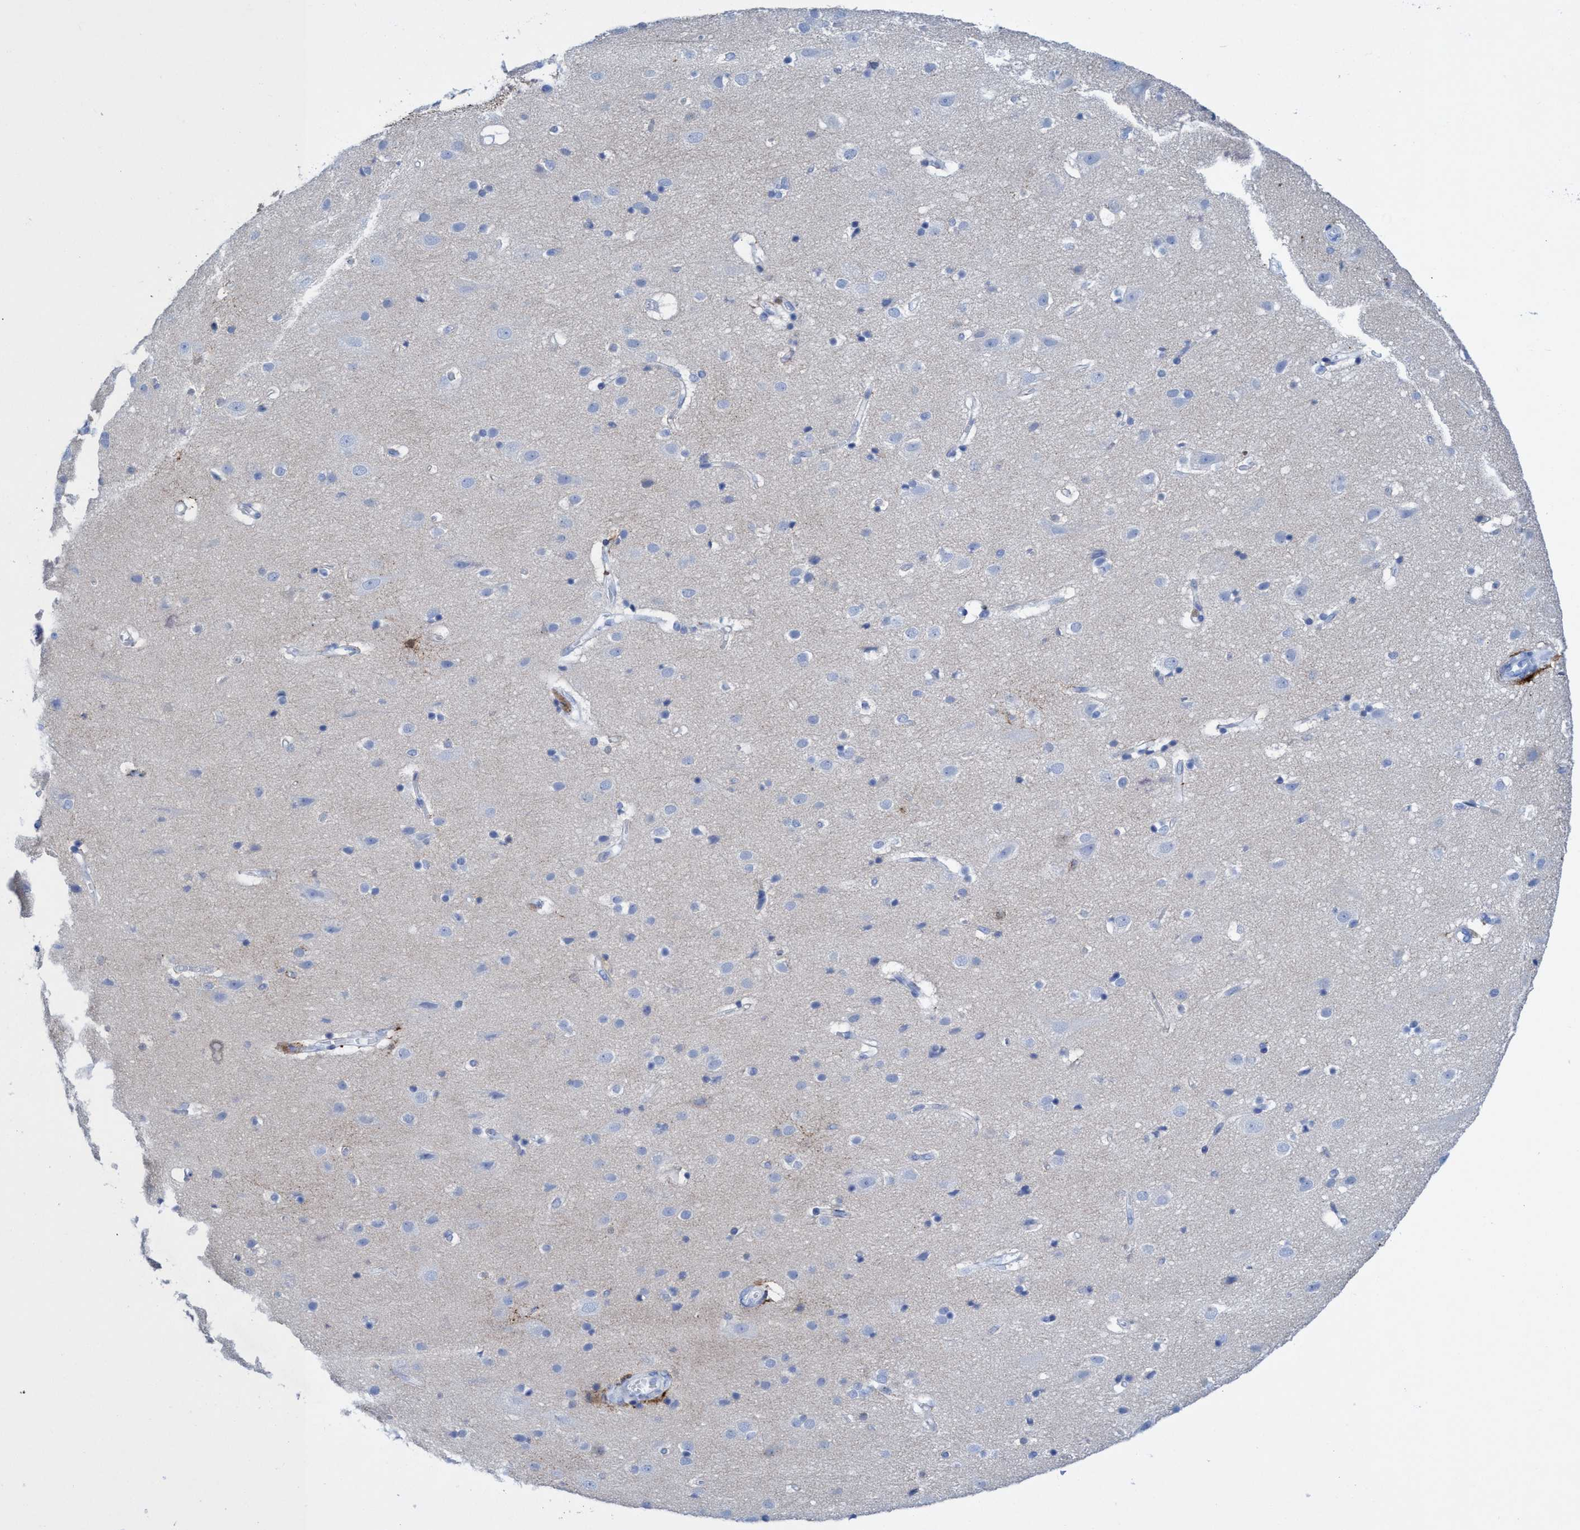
{"staining": {"intensity": "negative", "quantity": "none", "location": "none"}, "tissue": "cerebral cortex", "cell_type": "Endothelial cells", "image_type": "normal", "snomed": [{"axis": "morphology", "description": "Normal tissue, NOS"}, {"axis": "topography", "description": "Cerebral cortex"}], "caption": "Unremarkable cerebral cortex was stained to show a protein in brown. There is no significant staining in endothelial cells.", "gene": "PLPPR1", "patient": {"sex": "male", "age": 54}}